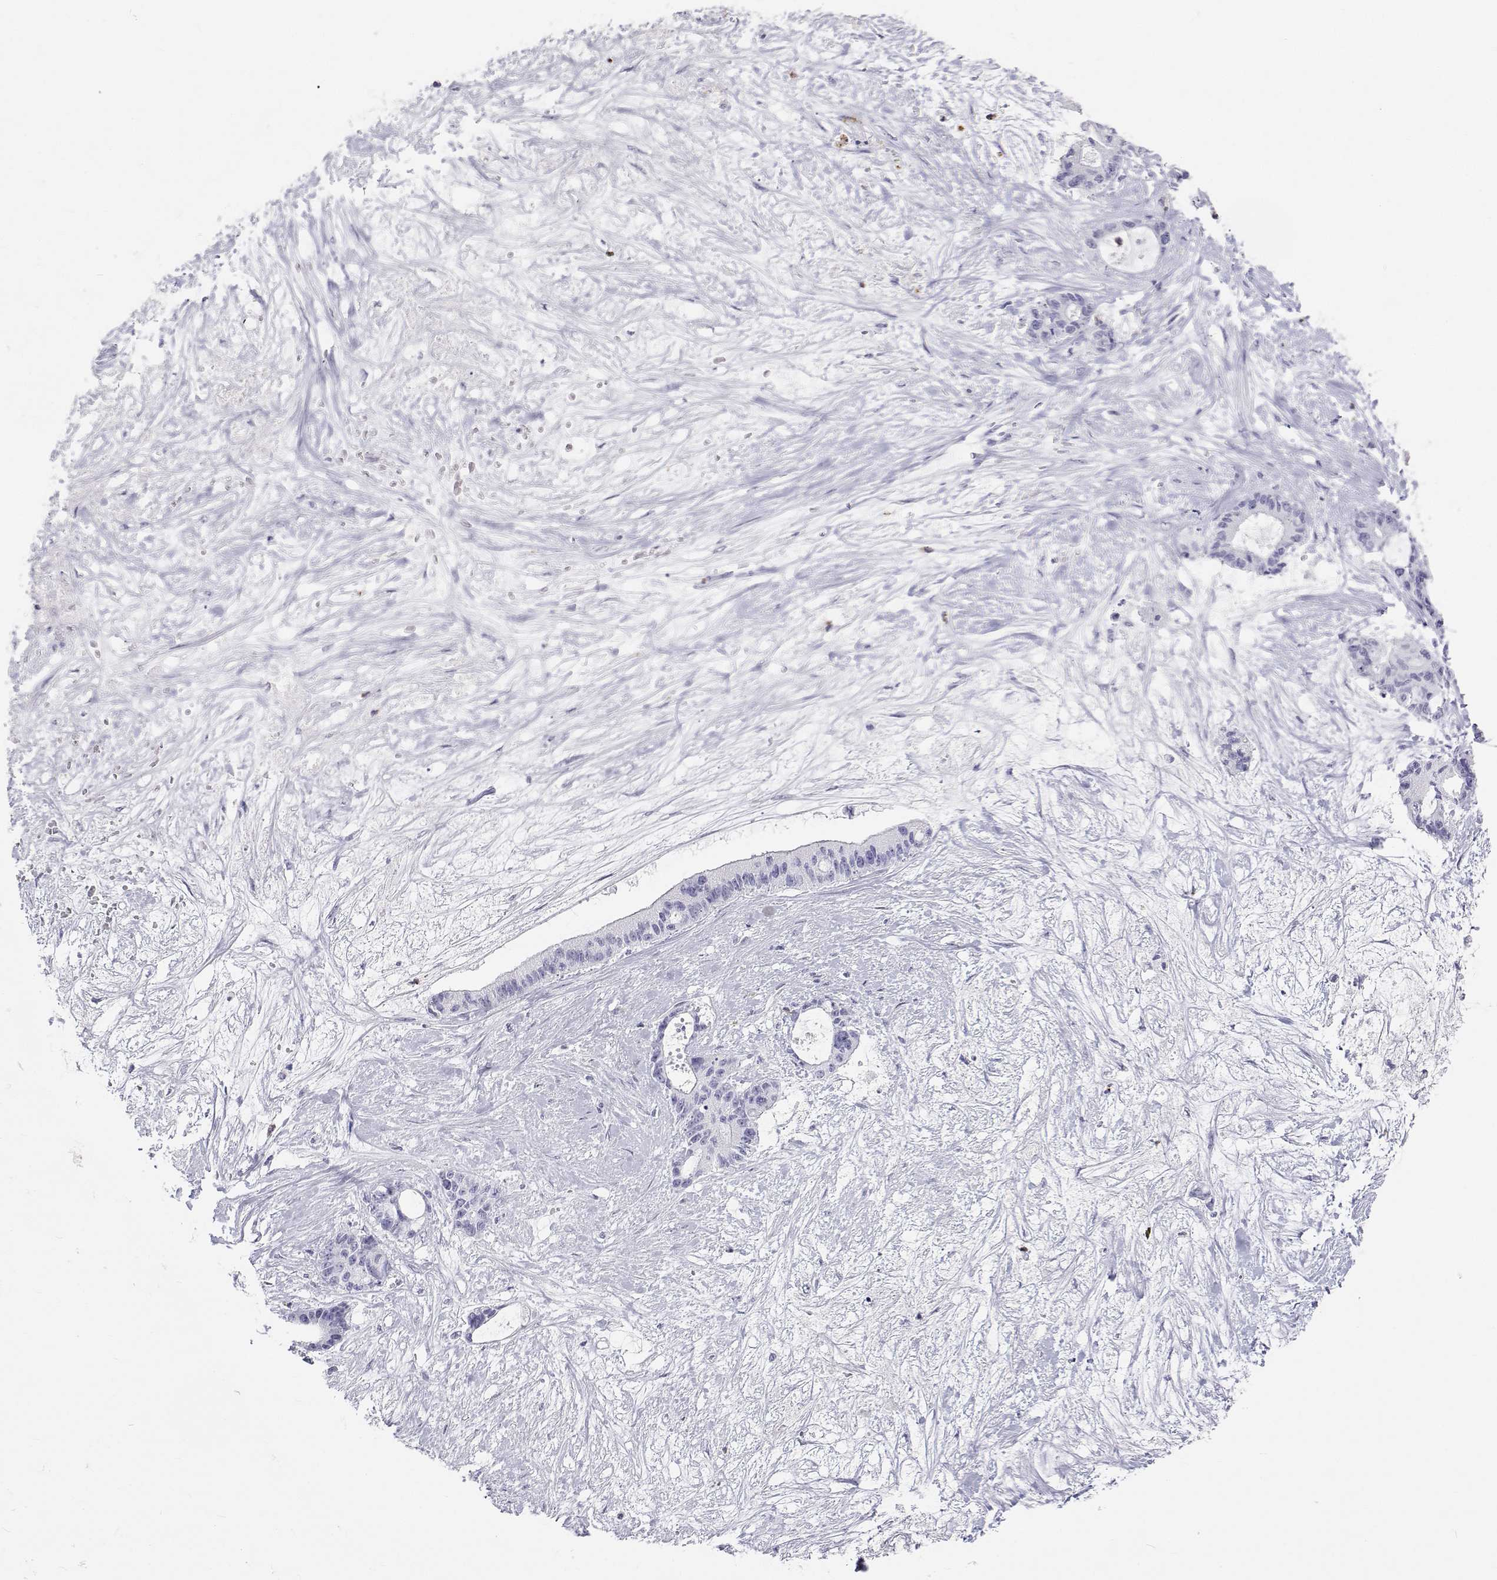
{"staining": {"intensity": "negative", "quantity": "none", "location": "none"}, "tissue": "liver cancer", "cell_type": "Tumor cells", "image_type": "cancer", "snomed": [{"axis": "morphology", "description": "Normal tissue, NOS"}, {"axis": "morphology", "description": "Cholangiocarcinoma"}, {"axis": "topography", "description": "Liver"}, {"axis": "topography", "description": "Peripheral nerve tissue"}], "caption": "DAB immunohistochemical staining of cholangiocarcinoma (liver) shows no significant positivity in tumor cells.", "gene": "SFTPB", "patient": {"sex": "female", "age": 73}}